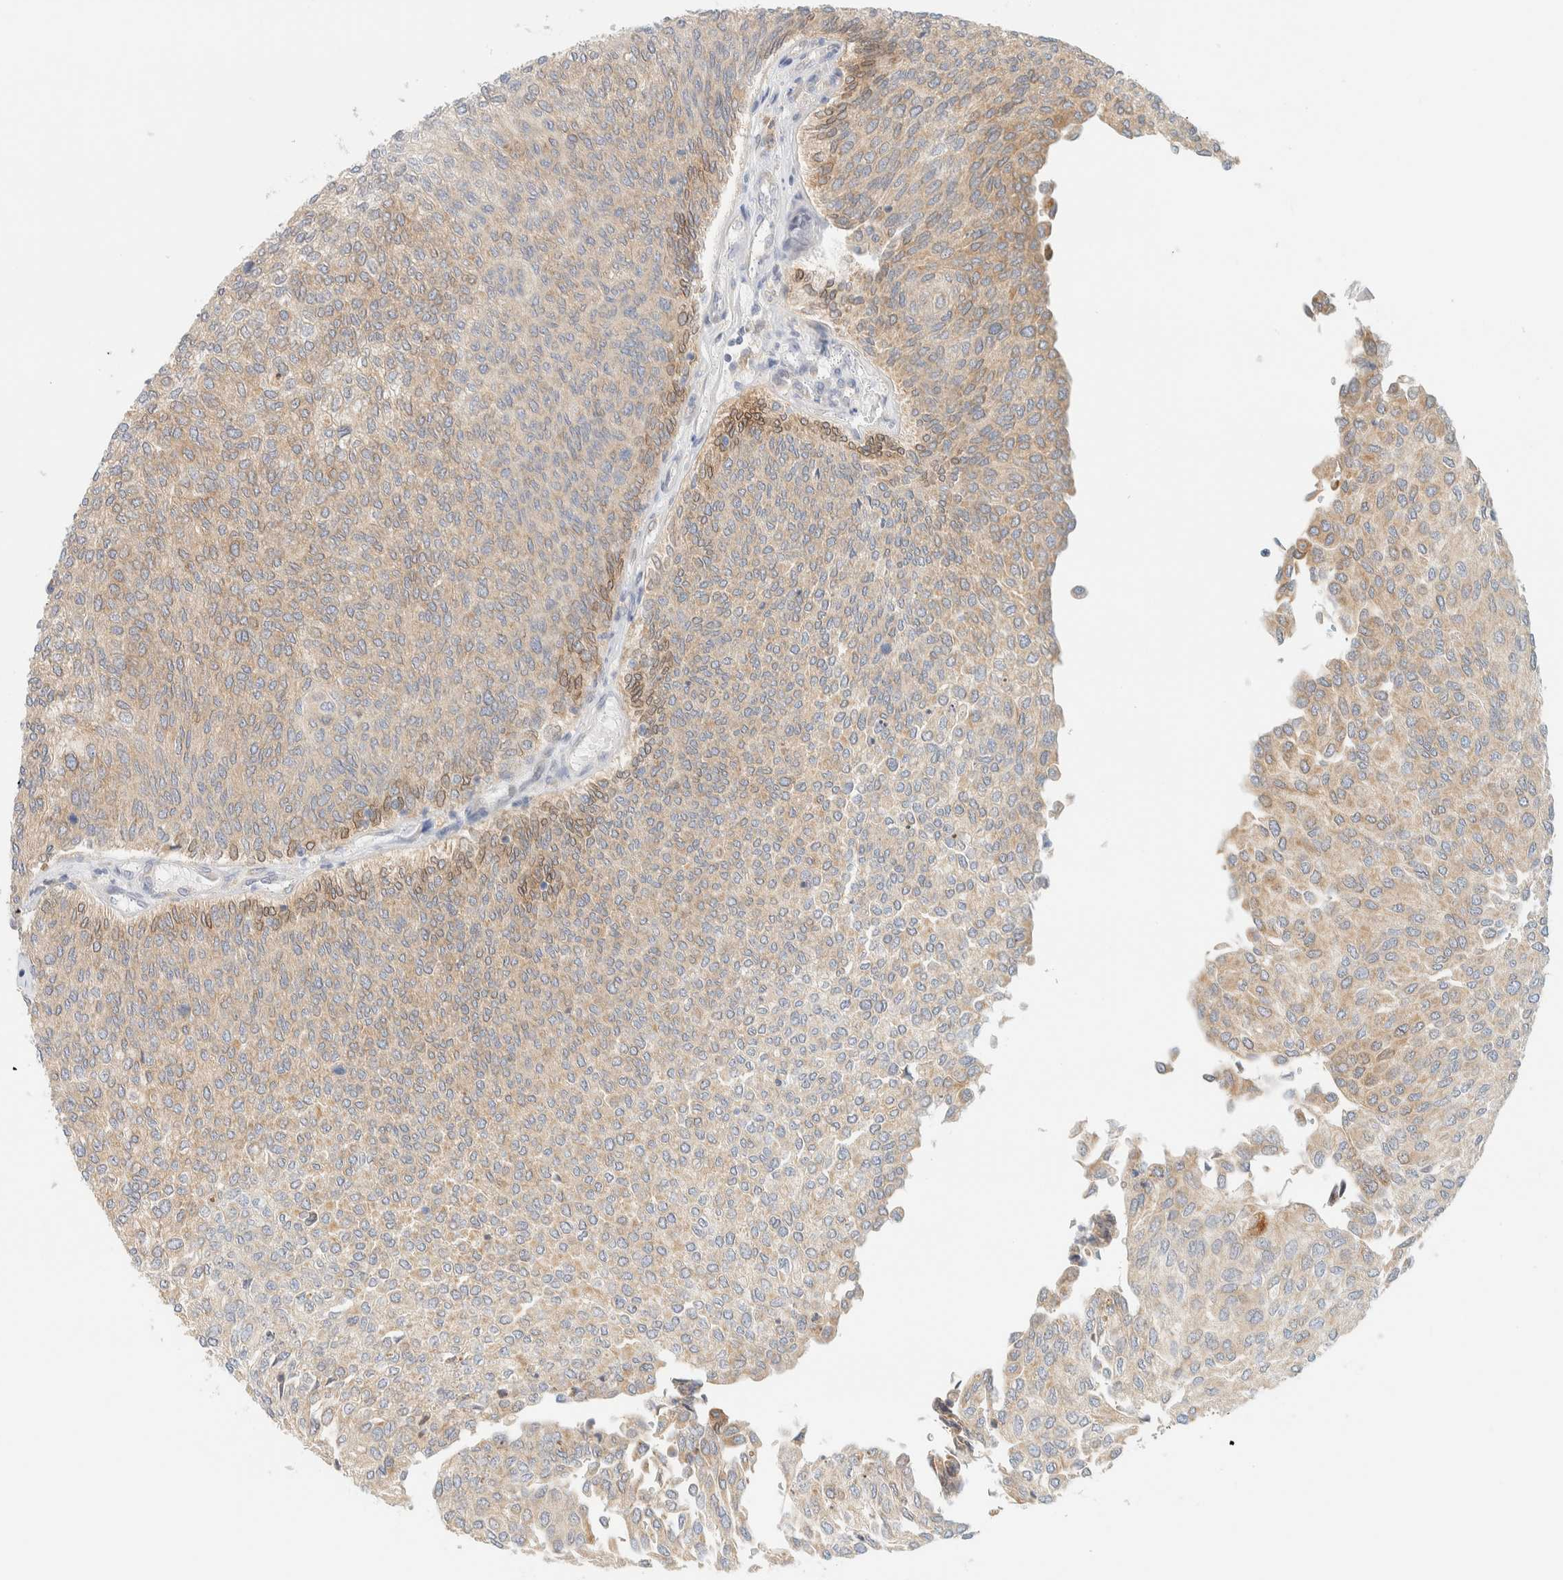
{"staining": {"intensity": "moderate", "quantity": ">75%", "location": "cytoplasmic/membranous"}, "tissue": "urothelial cancer", "cell_type": "Tumor cells", "image_type": "cancer", "snomed": [{"axis": "morphology", "description": "Urothelial carcinoma, Low grade"}, {"axis": "topography", "description": "Urinary bladder"}], "caption": "Urothelial carcinoma (low-grade) stained with DAB IHC exhibits medium levels of moderate cytoplasmic/membranous positivity in approximately >75% of tumor cells.", "gene": "NT5C", "patient": {"sex": "female", "age": 79}}